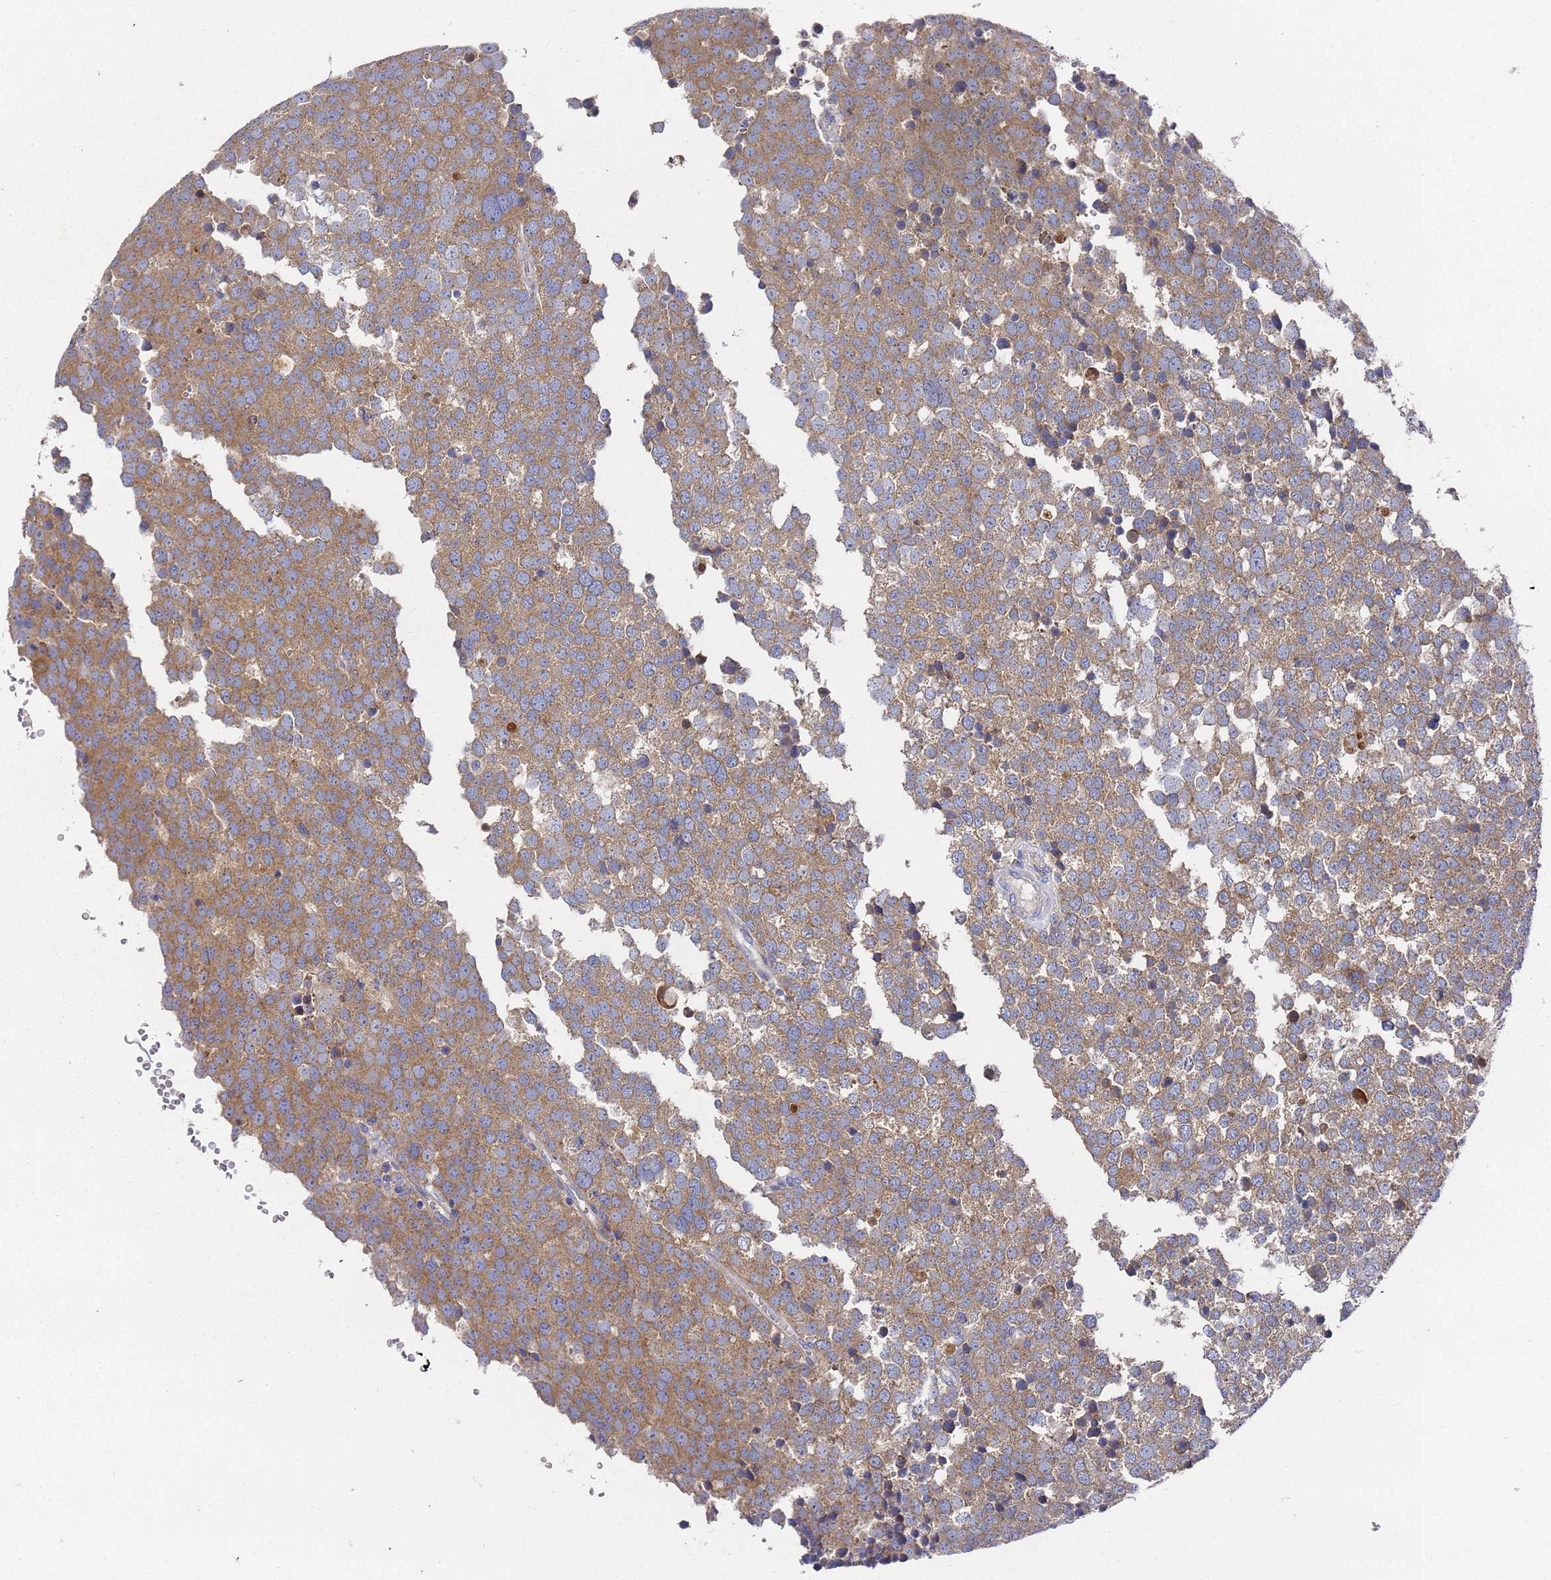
{"staining": {"intensity": "moderate", "quantity": ">75%", "location": "cytoplasmic/membranous"}, "tissue": "testis cancer", "cell_type": "Tumor cells", "image_type": "cancer", "snomed": [{"axis": "morphology", "description": "Seminoma, NOS"}, {"axis": "topography", "description": "Testis"}], "caption": "Protein analysis of testis cancer tissue shows moderate cytoplasmic/membranous staining in approximately >75% of tumor cells. (Brightfield microscopy of DAB IHC at high magnification).", "gene": "SCAPER", "patient": {"sex": "male", "age": 71}}